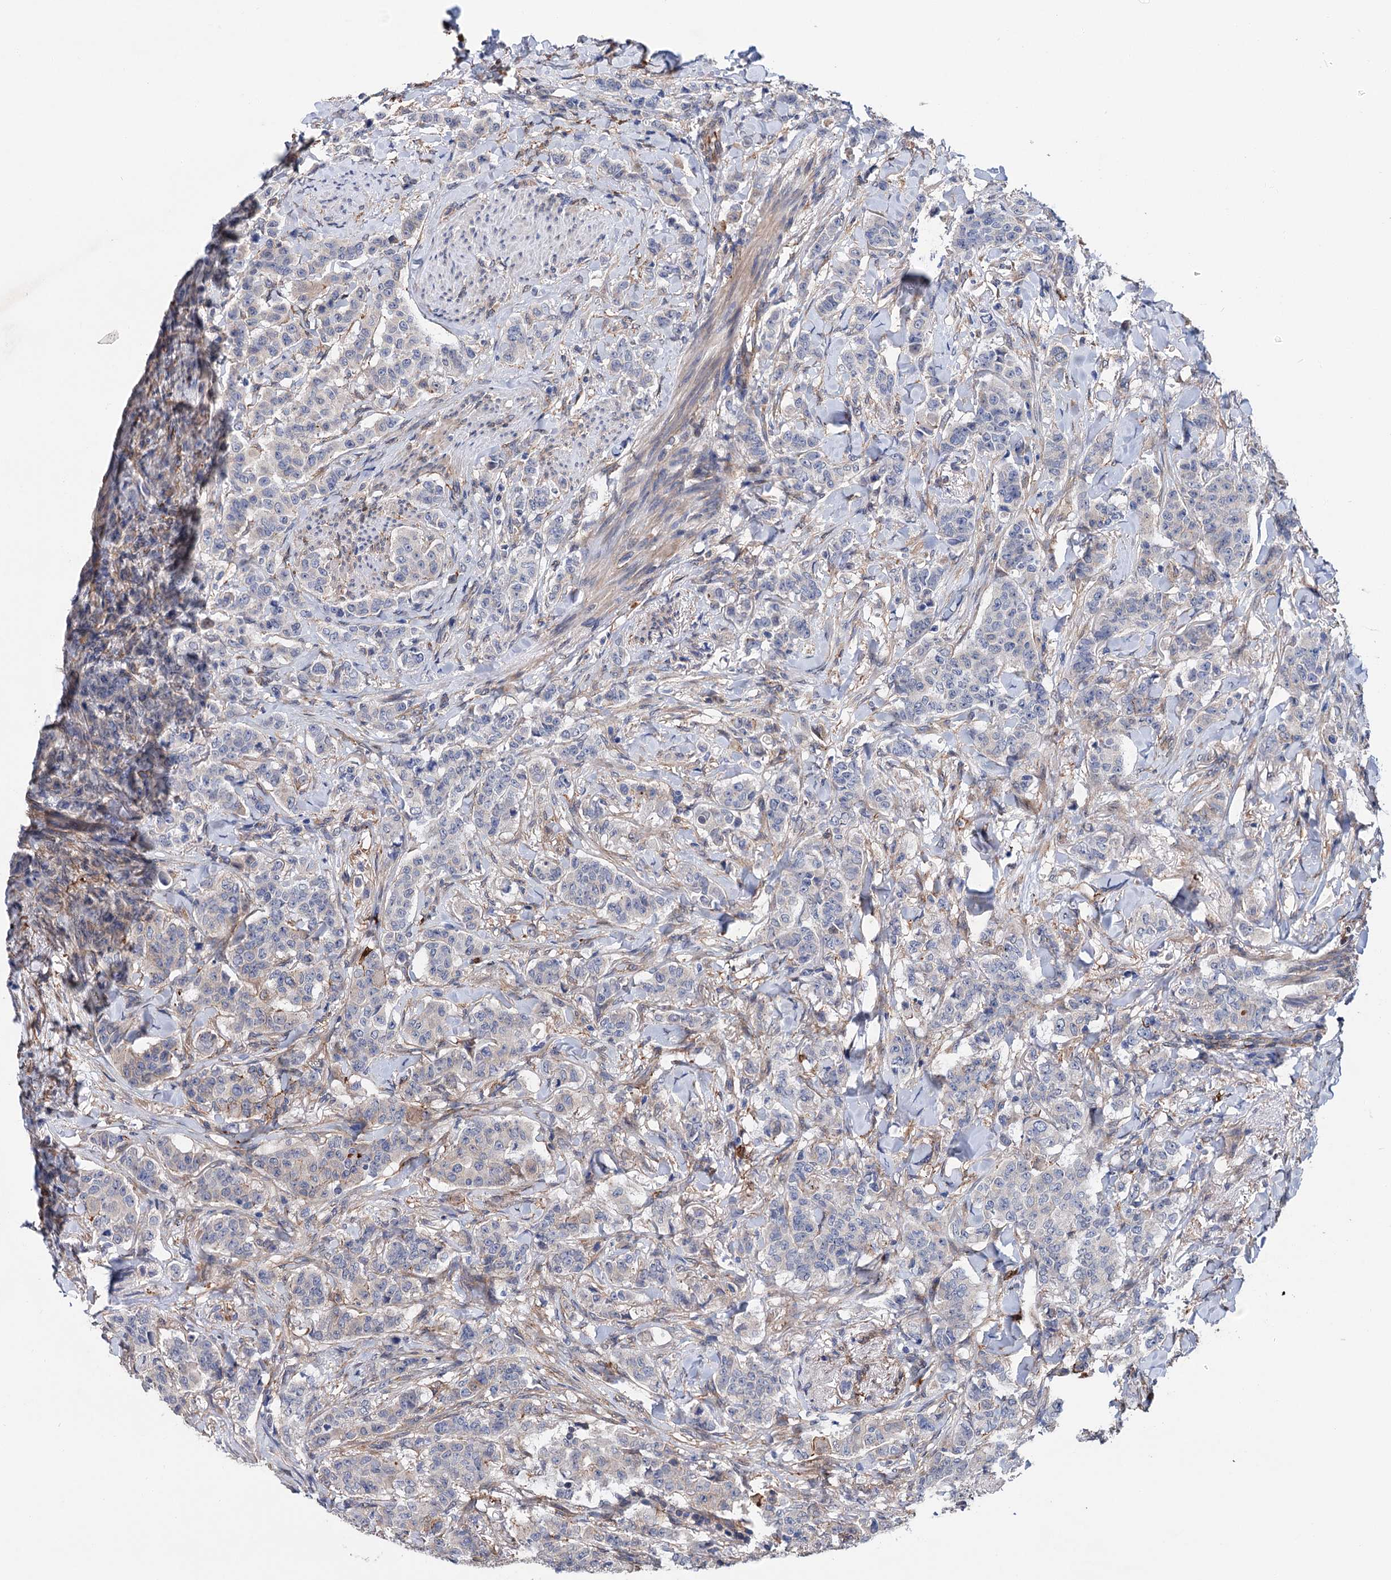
{"staining": {"intensity": "negative", "quantity": "none", "location": "none"}, "tissue": "breast cancer", "cell_type": "Tumor cells", "image_type": "cancer", "snomed": [{"axis": "morphology", "description": "Duct carcinoma"}, {"axis": "topography", "description": "Breast"}], "caption": "Human breast cancer stained for a protein using IHC displays no staining in tumor cells.", "gene": "TMTC3", "patient": {"sex": "female", "age": 40}}